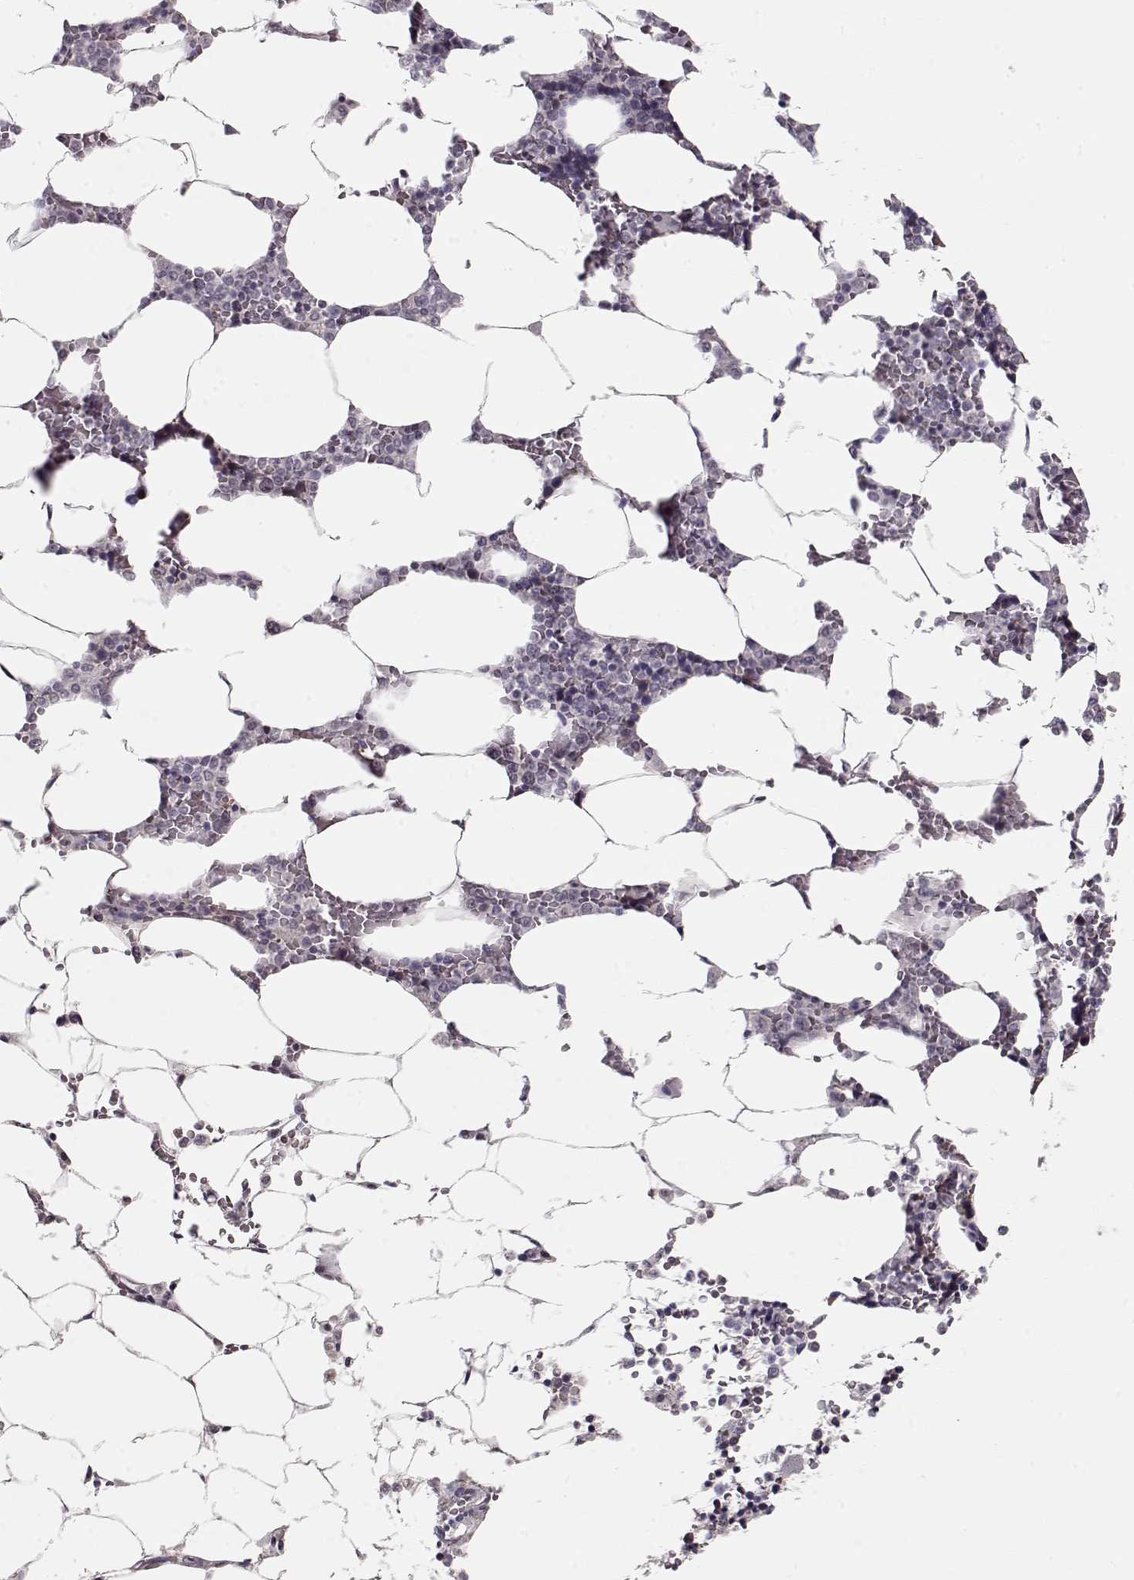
{"staining": {"intensity": "negative", "quantity": "none", "location": "none"}, "tissue": "bone marrow", "cell_type": "Hematopoietic cells", "image_type": "normal", "snomed": [{"axis": "morphology", "description": "Normal tissue, NOS"}, {"axis": "topography", "description": "Bone marrow"}], "caption": "The histopathology image displays no staining of hematopoietic cells in benign bone marrow.", "gene": "PCP4", "patient": {"sex": "male", "age": 63}}